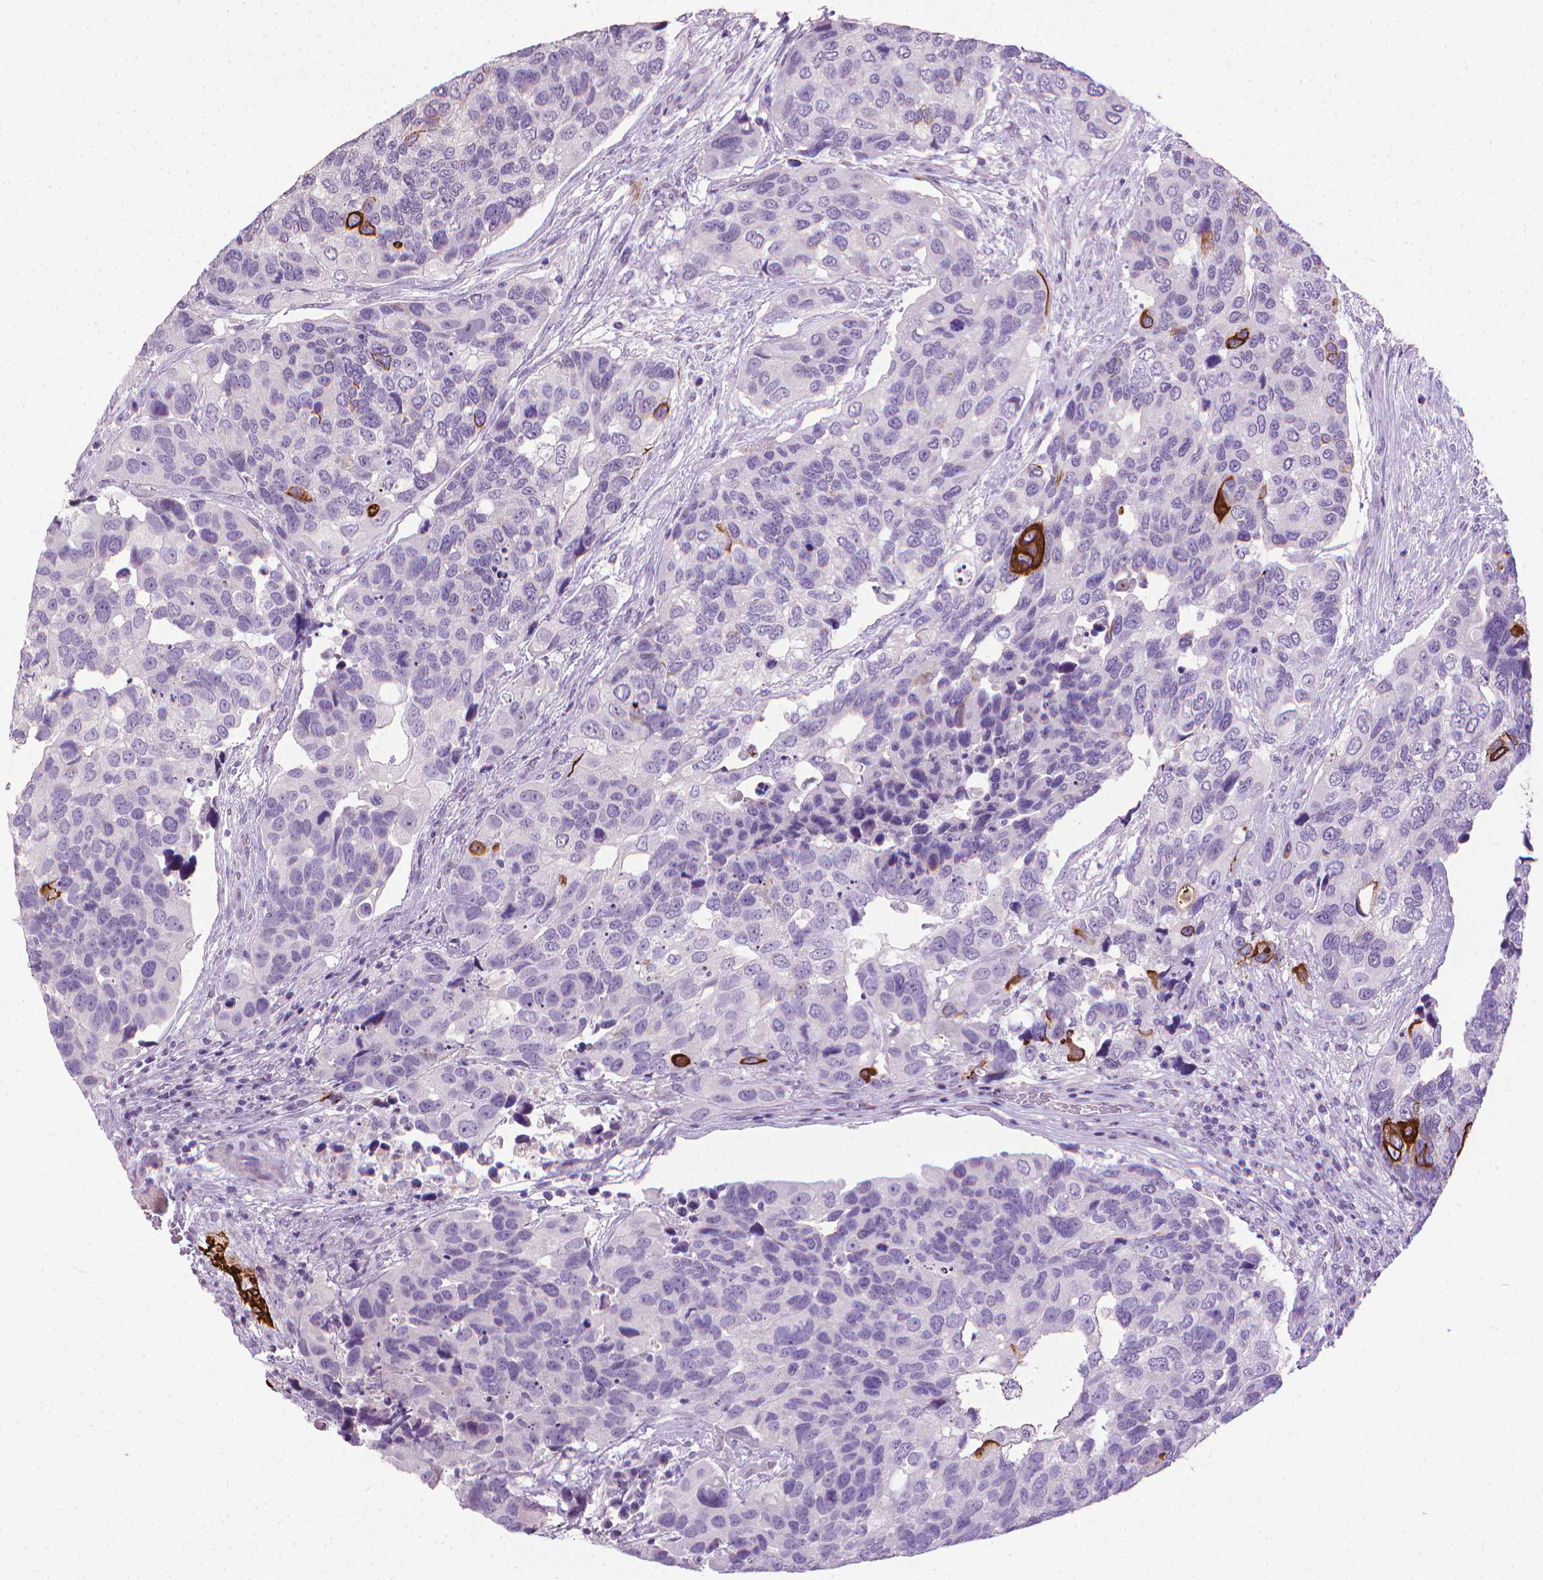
{"staining": {"intensity": "negative", "quantity": "none", "location": "none"}, "tissue": "urothelial cancer", "cell_type": "Tumor cells", "image_type": "cancer", "snomed": [{"axis": "morphology", "description": "Urothelial carcinoma, High grade"}, {"axis": "topography", "description": "Urinary bladder"}], "caption": "Human urothelial cancer stained for a protein using IHC shows no positivity in tumor cells.", "gene": "KRT5", "patient": {"sex": "male", "age": 60}}